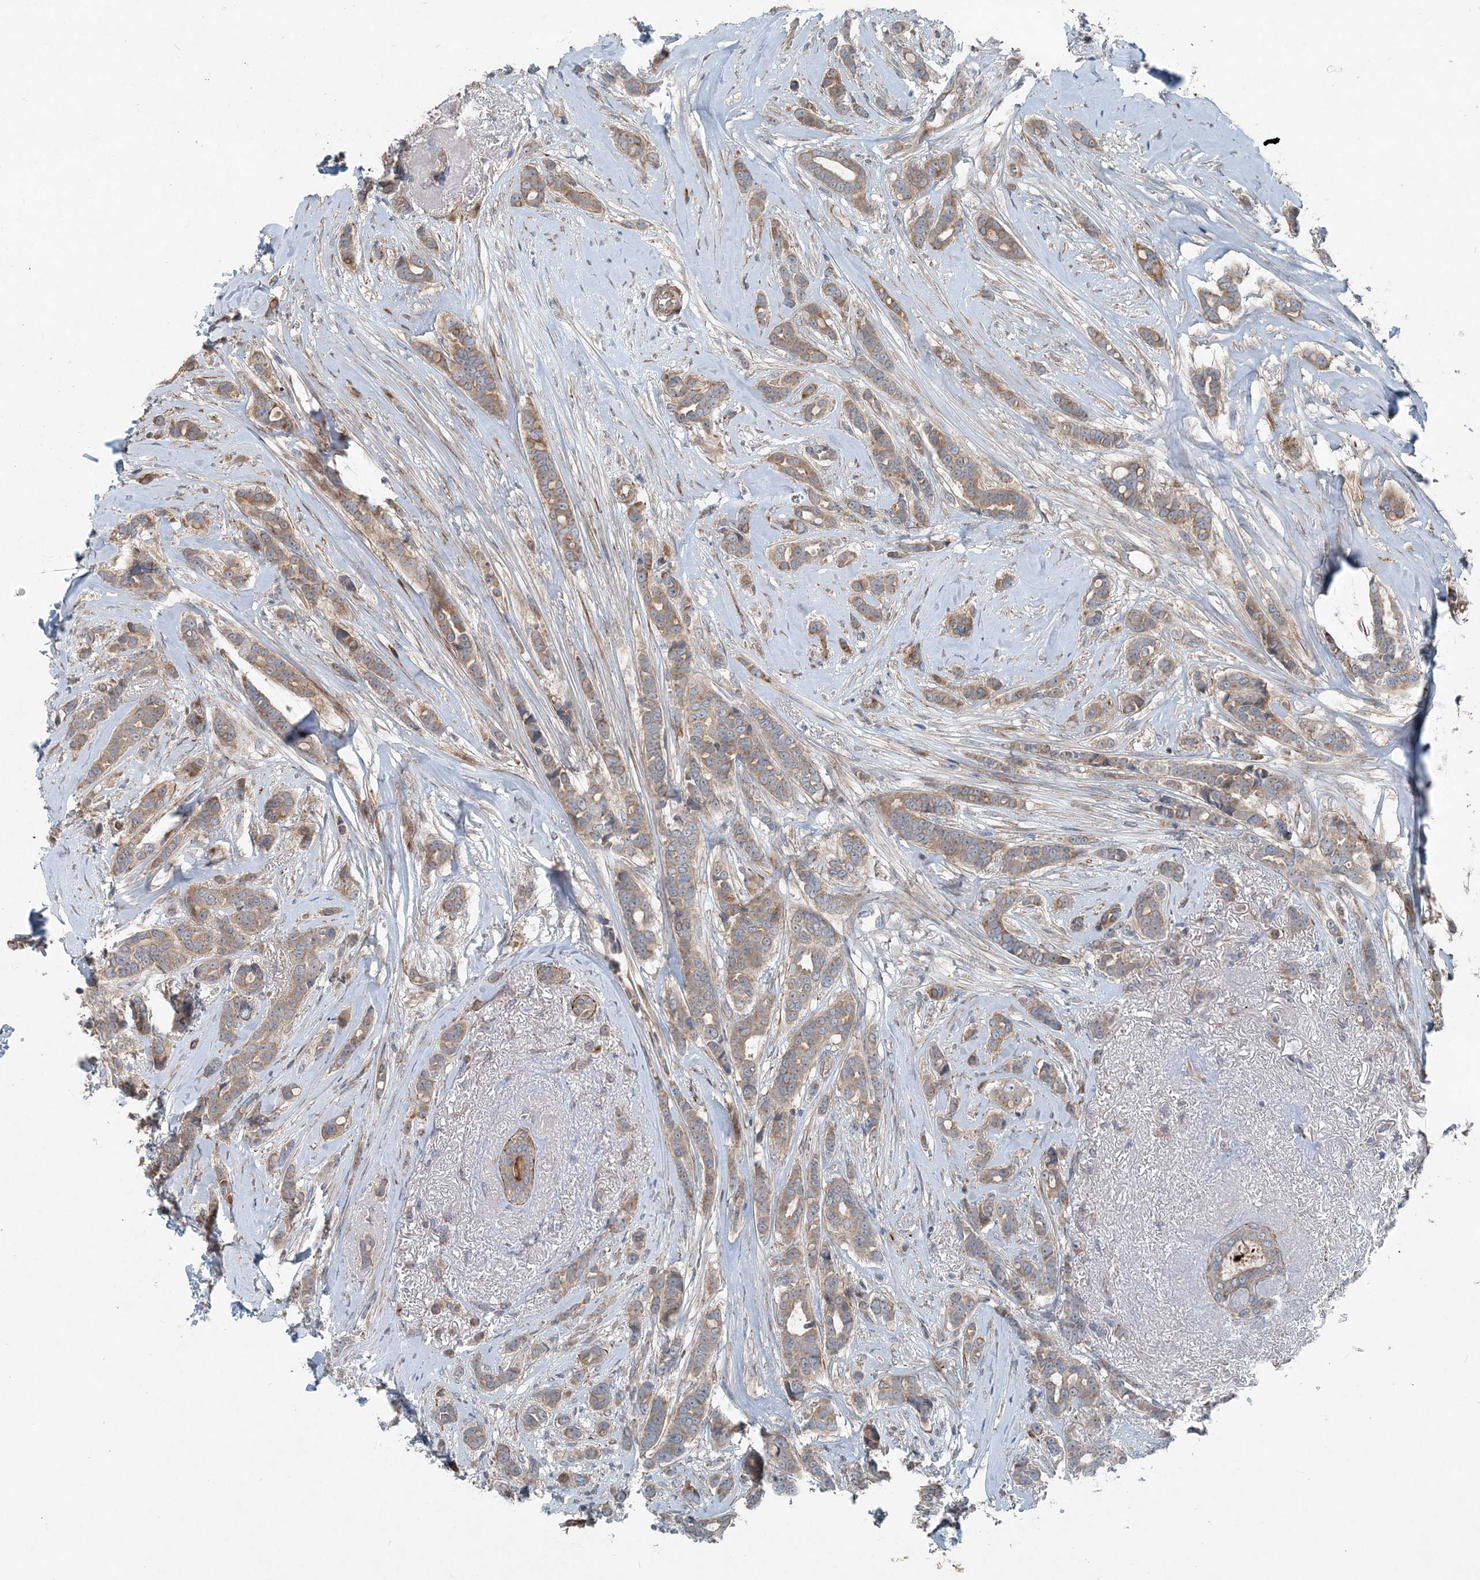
{"staining": {"intensity": "moderate", "quantity": ">75%", "location": "cytoplasmic/membranous"}, "tissue": "breast cancer", "cell_type": "Tumor cells", "image_type": "cancer", "snomed": [{"axis": "morphology", "description": "Lobular carcinoma"}, {"axis": "topography", "description": "Breast"}], "caption": "Immunohistochemistry (IHC) of breast lobular carcinoma displays medium levels of moderate cytoplasmic/membranous staining in approximately >75% of tumor cells.", "gene": "INTU", "patient": {"sex": "female", "age": 51}}